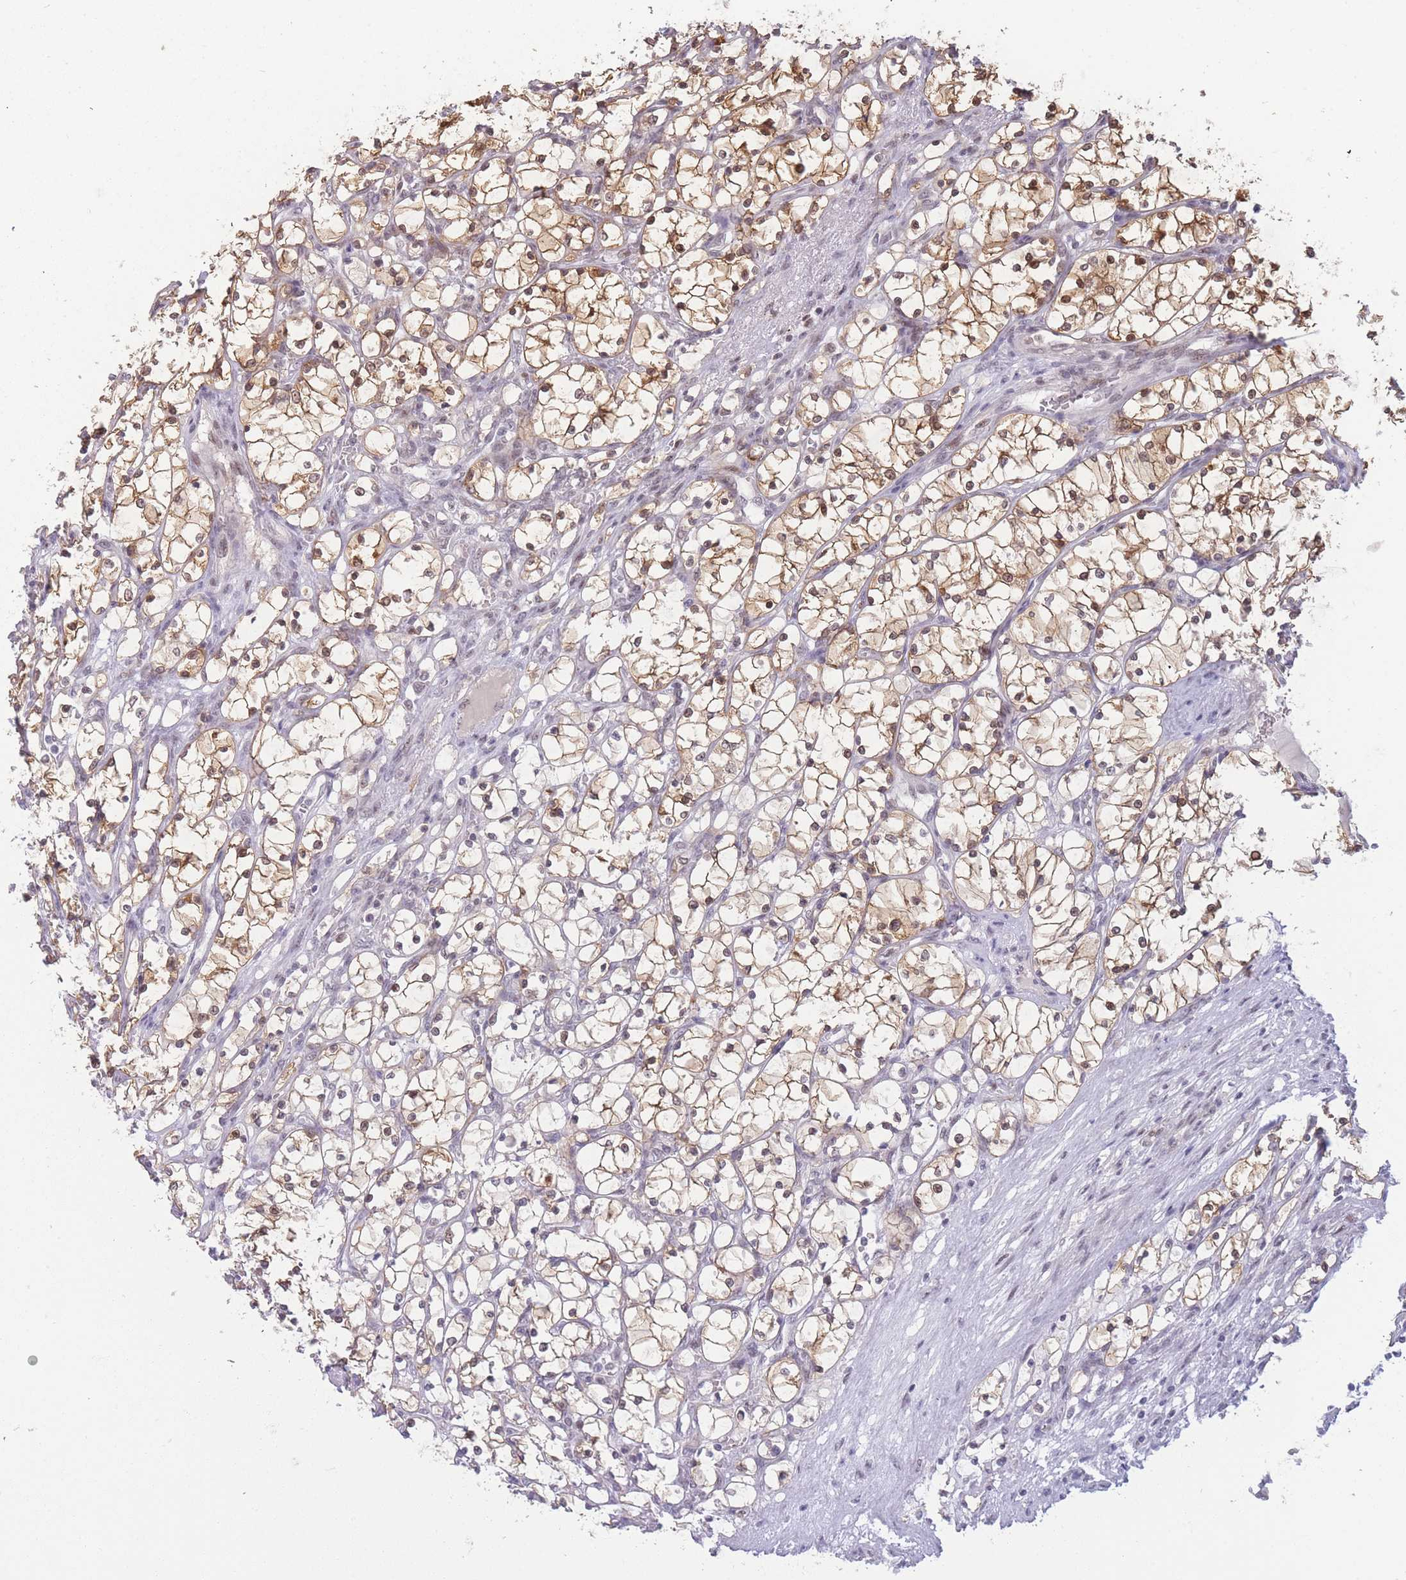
{"staining": {"intensity": "moderate", "quantity": ">75%", "location": "cytoplasmic/membranous,nuclear"}, "tissue": "renal cancer", "cell_type": "Tumor cells", "image_type": "cancer", "snomed": [{"axis": "morphology", "description": "Adenocarcinoma, NOS"}, {"axis": "topography", "description": "Kidney"}], "caption": "Protein analysis of adenocarcinoma (renal) tissue reveals moderate cytoplasmic/membranous and nuclear staining in about >75% of tumor cells. (DAB IHC, brown staining for protein, blue staining for nuclei).", "gene": "DEAF1", "patient": {"sex": "female", "age": 69}}